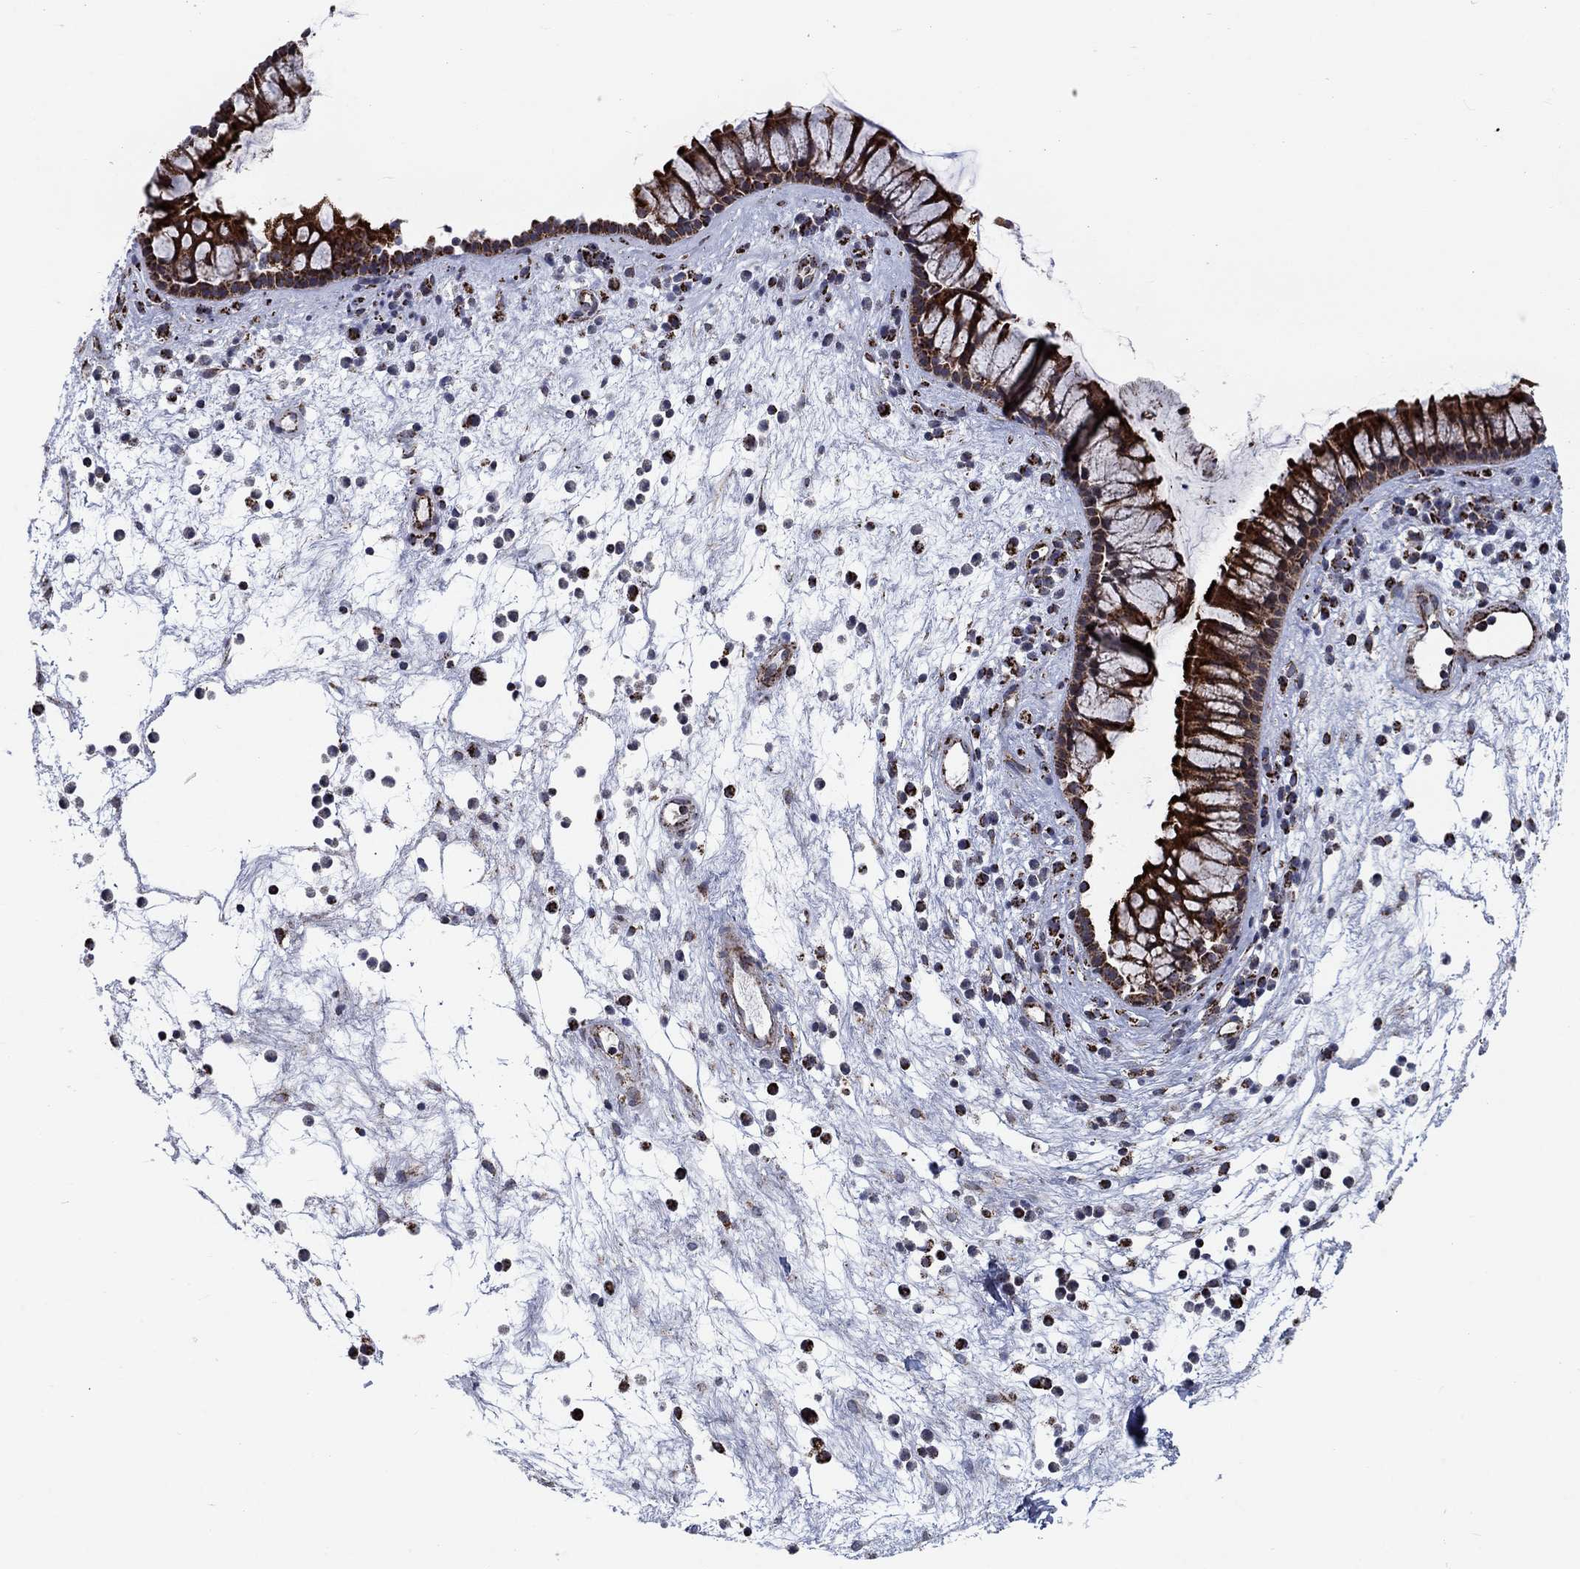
{"staining": {"intensity": "strong", "quantity": ">75%", "location": "cytoplasmic/membranous"}, "tissue": "nasopharynx", "cell_type": "Respiratory epithelial cells", "image_type": "normal", "snomed": [{"axis": "morphology", "description": "Normal tissue, NOS"}, {"axis": "topography", "description": "Nasopharynx"}], "caption": "Immunohistochemical staining of benign nasopharynx shows high levels of strong cytoplasmic/membranous staining in approximately >75% of respiratory epithelial cells.", "gene": "MOAP1", "patient": {"sex": "male", "age": 77}}